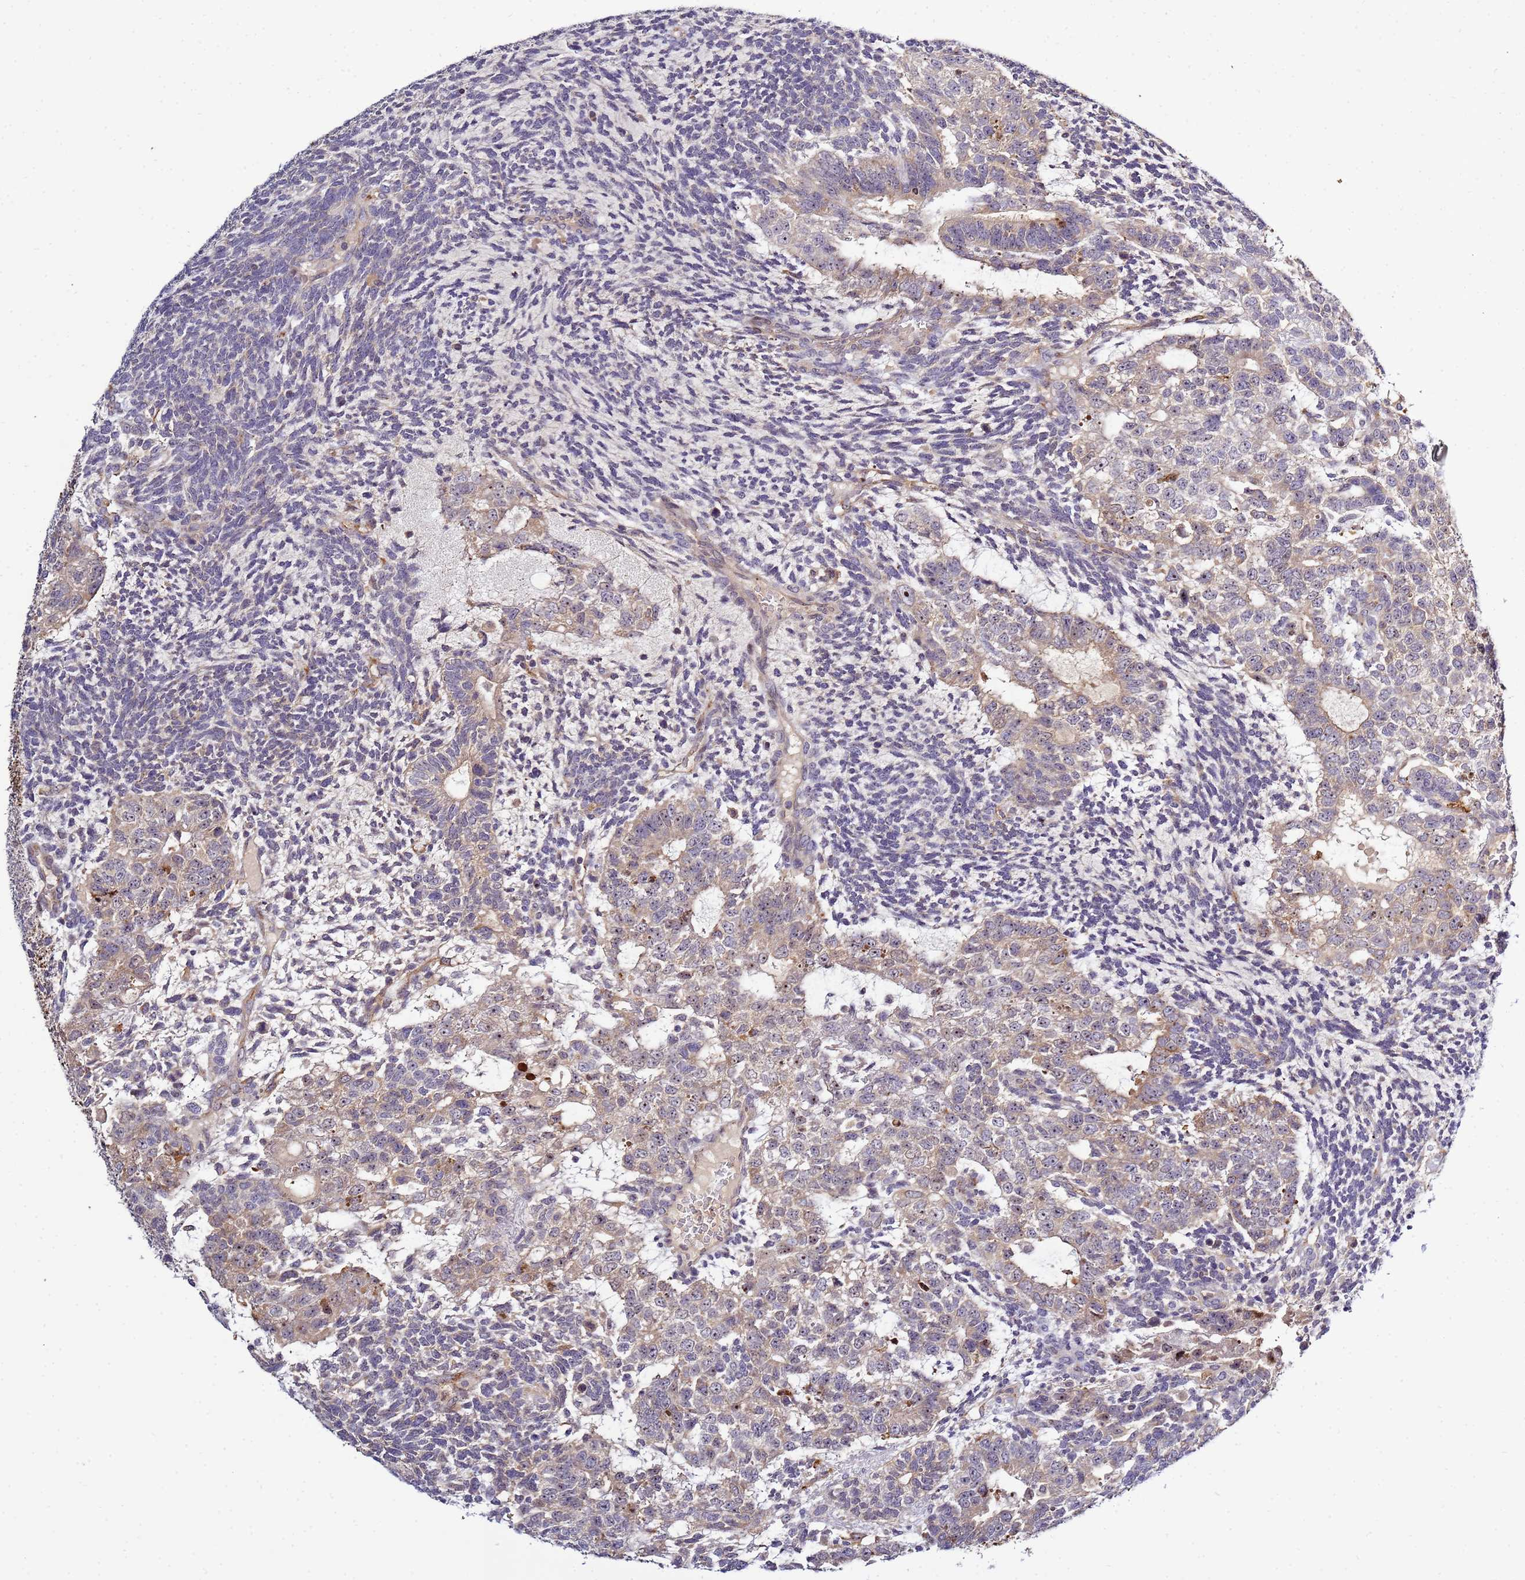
{"staining": {"intensity": "weak", "quantity": "25%-75%", "location": "cytoplasmic/membranous"}, "tissue": "testis cancer", "cell_type": "Tumor cells", "image_type": "cancer", "snomed": [{"axis": "morphology", "description": "Carcinoma, Embryonal, NOS"}, {"axis": "topography", "description": "Testis"}], "caption": "Testis embryonal carcinoma stained with a brown dye reveals weak cytoplasmic/membranous positive expression in approximately 25%-75% of tumor cells.", "gene": "NOL8", "patient": {"sex": "male", "age": 23}}